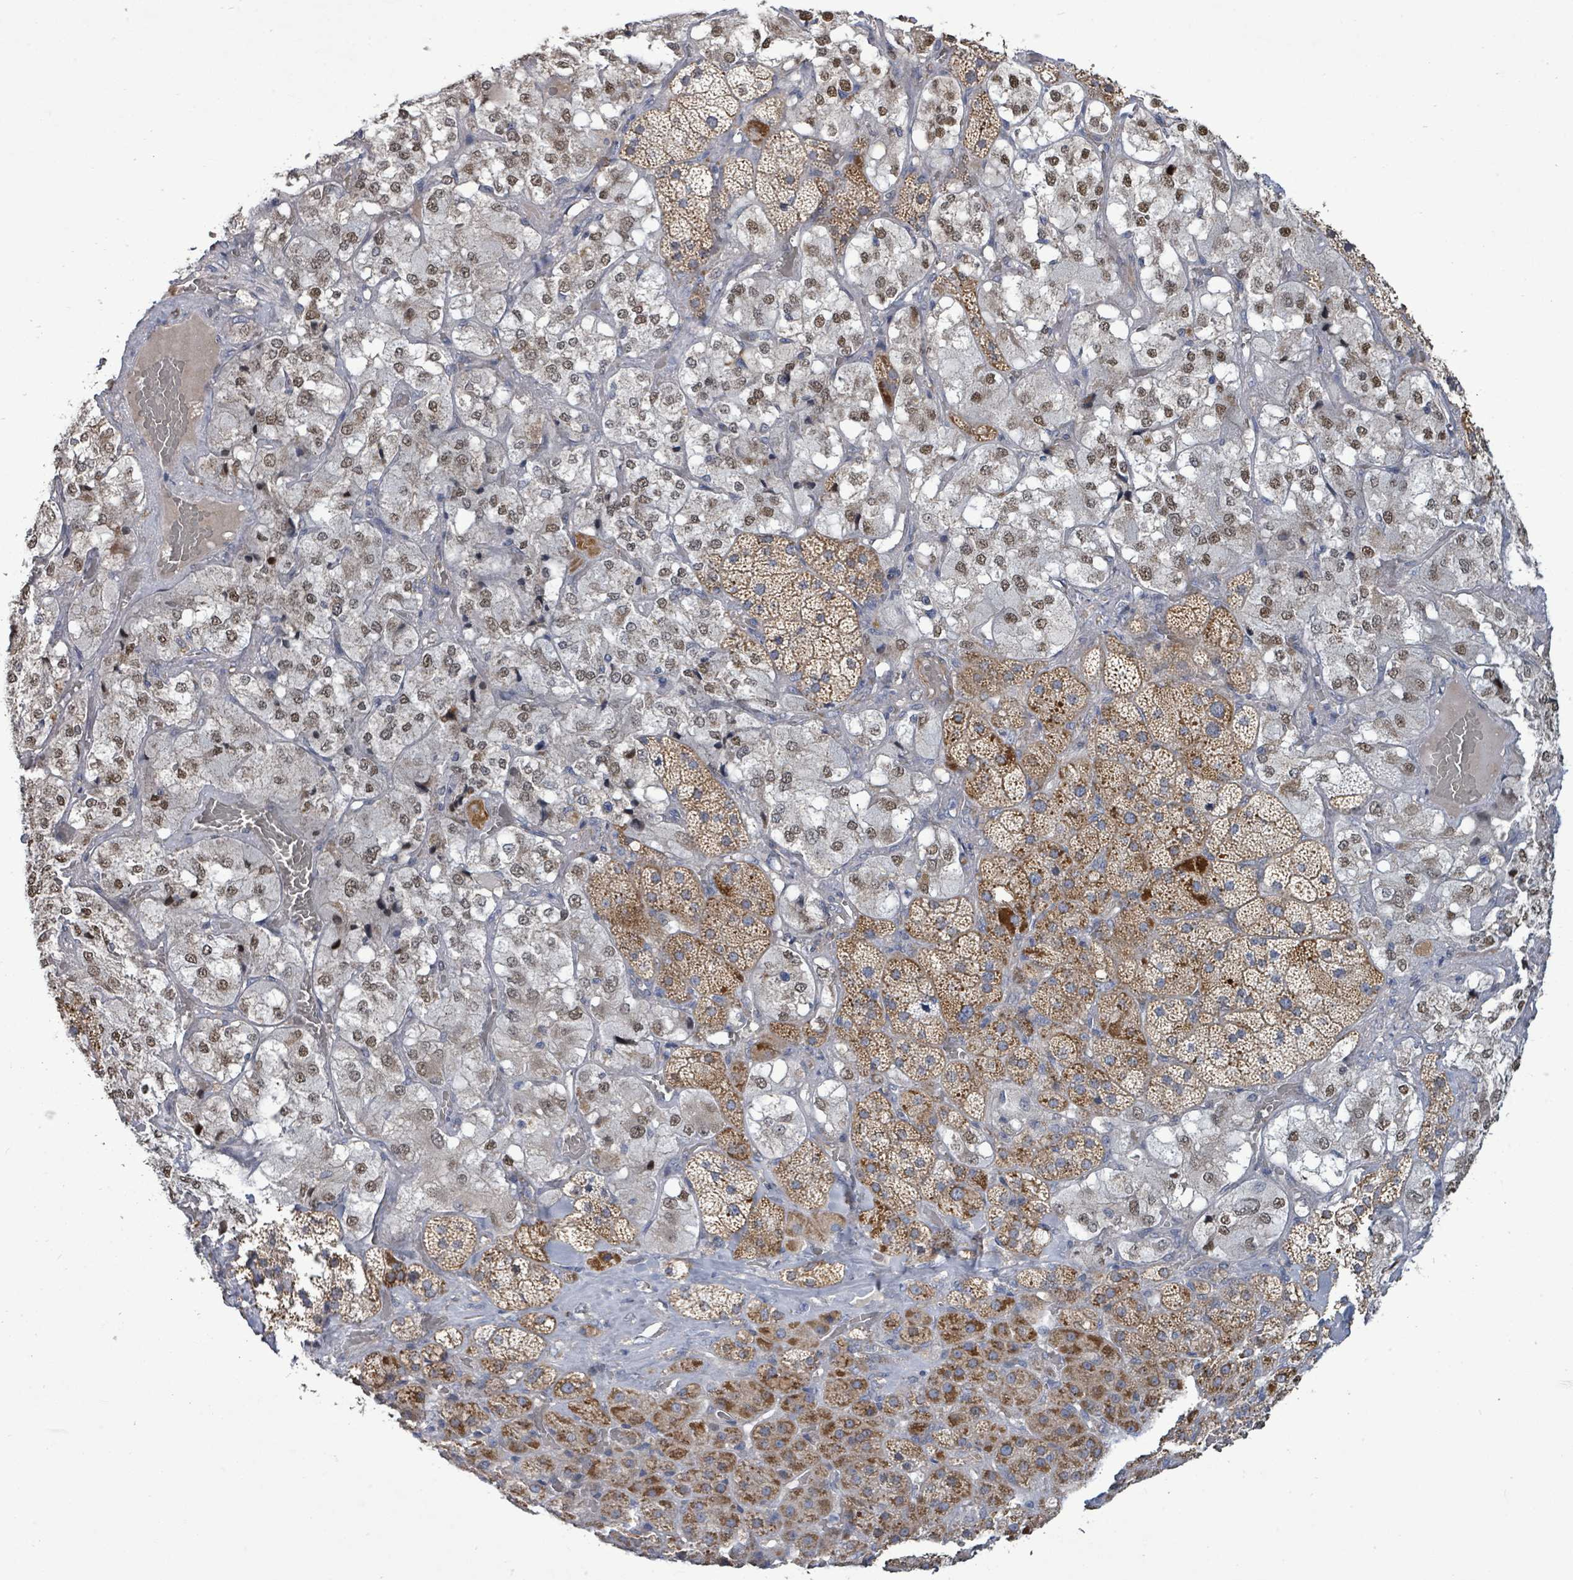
{"staining": {"intensity": "strong", "quantity": ">75%", "location": "cytoplasmic/membranous,nuclear"}, "tissue": "adrenal gland", "cell_type": "Glandular cells", "image_type": "normal", "snomed": [{"axis": "morphology", "description": "Normal tissue, NOS"}, {"axis": "topography", "description": "Adrenal gland"}], "caption": "This micrograph demonstrates immunohistochemistry staining of unremarkable adrenal gland, with high strong cytoplasmic/membranous,nuclear expression in about >75% of glandular cells.", "gene": "ZFPM1", "patient": {"sex": "male", "age": 57}}